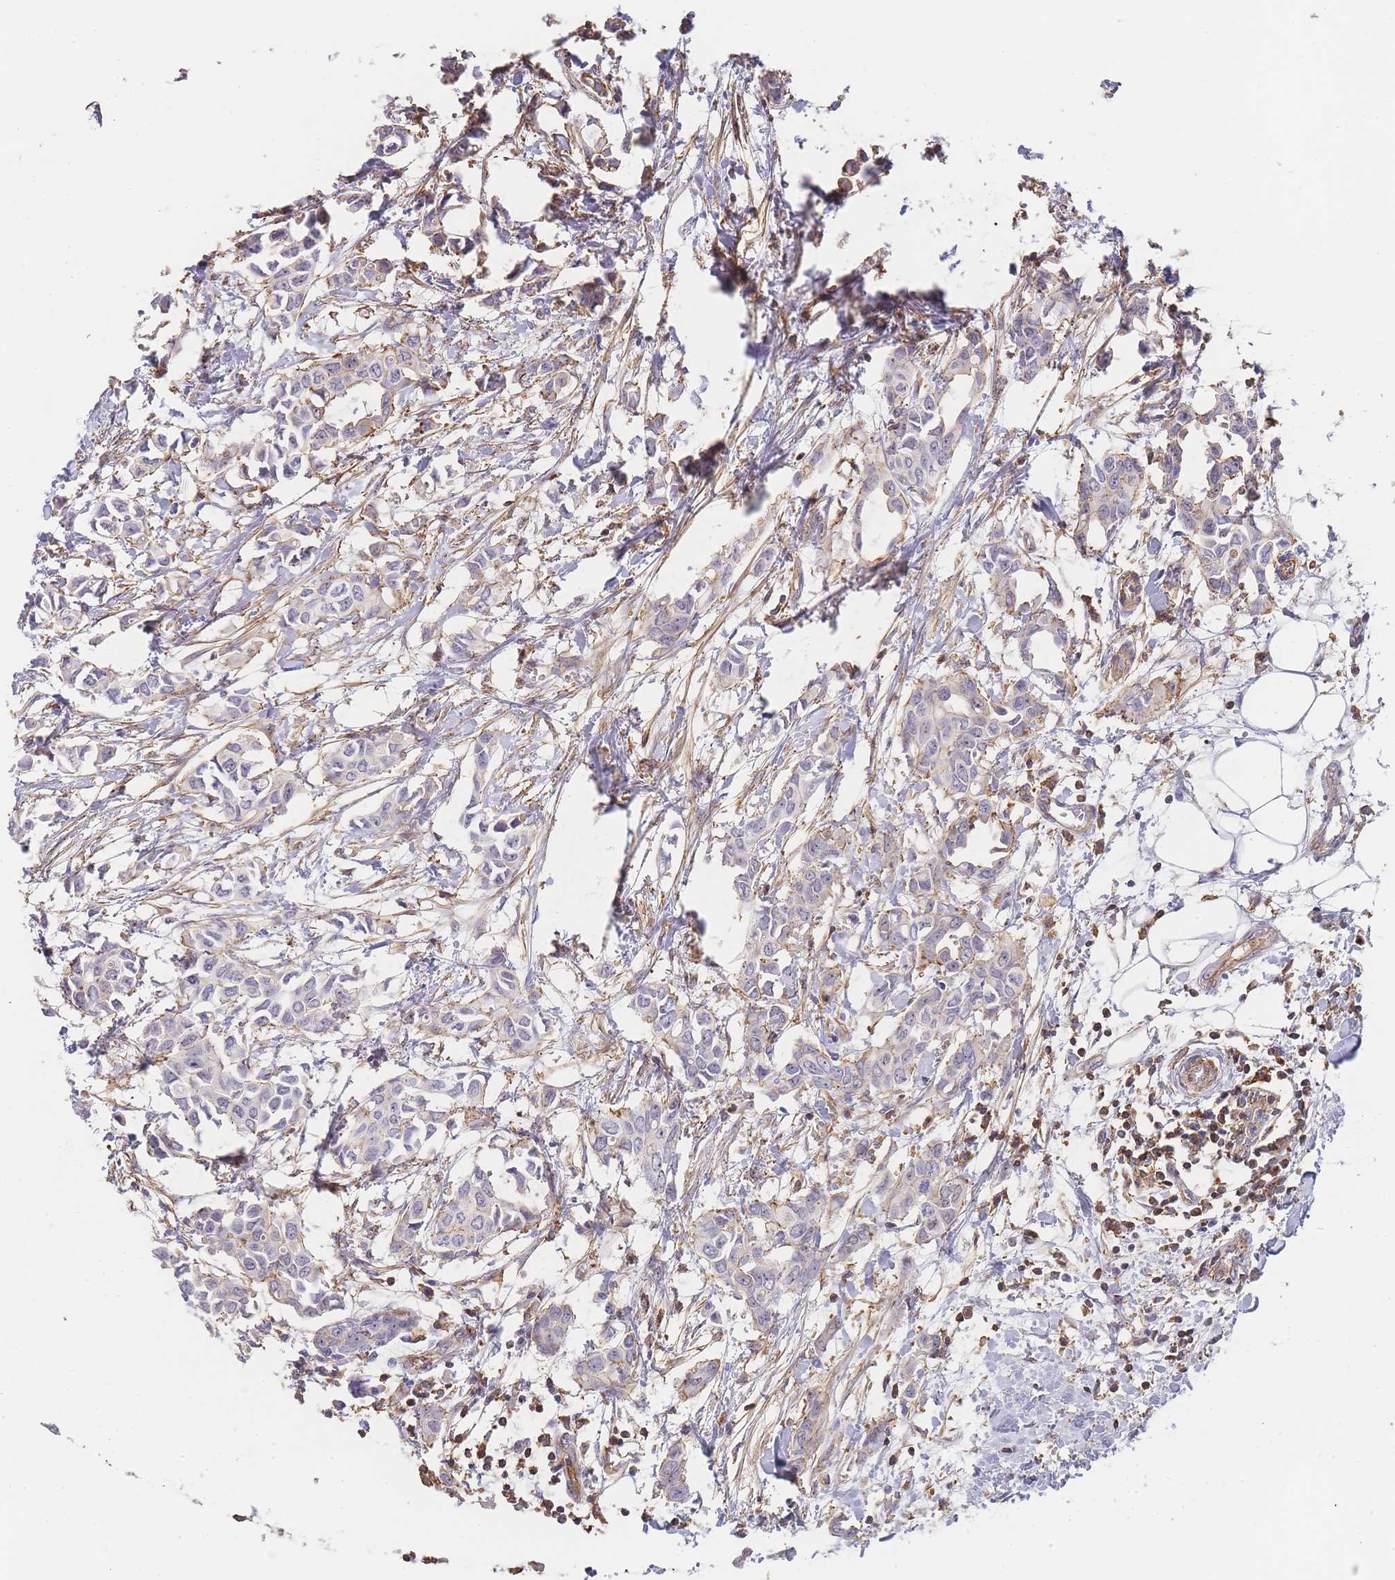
{"staining": {"intensity": "negative", "quantity": "none", "location": "none"}, "tissue": "breast cancer", "cell_type": "Tumor cells", "image_type": "cancer", "snomed": [{"axis": "morphology", "description": "Duct carcinoma"}, {"axis": "topography", "description": "Breast"}], "caption": "There is no significant expression in tumor cells of breast intraductal carcinoma.", "gene": "NOP14", "patient": {"sex": "female", "age": 41}}